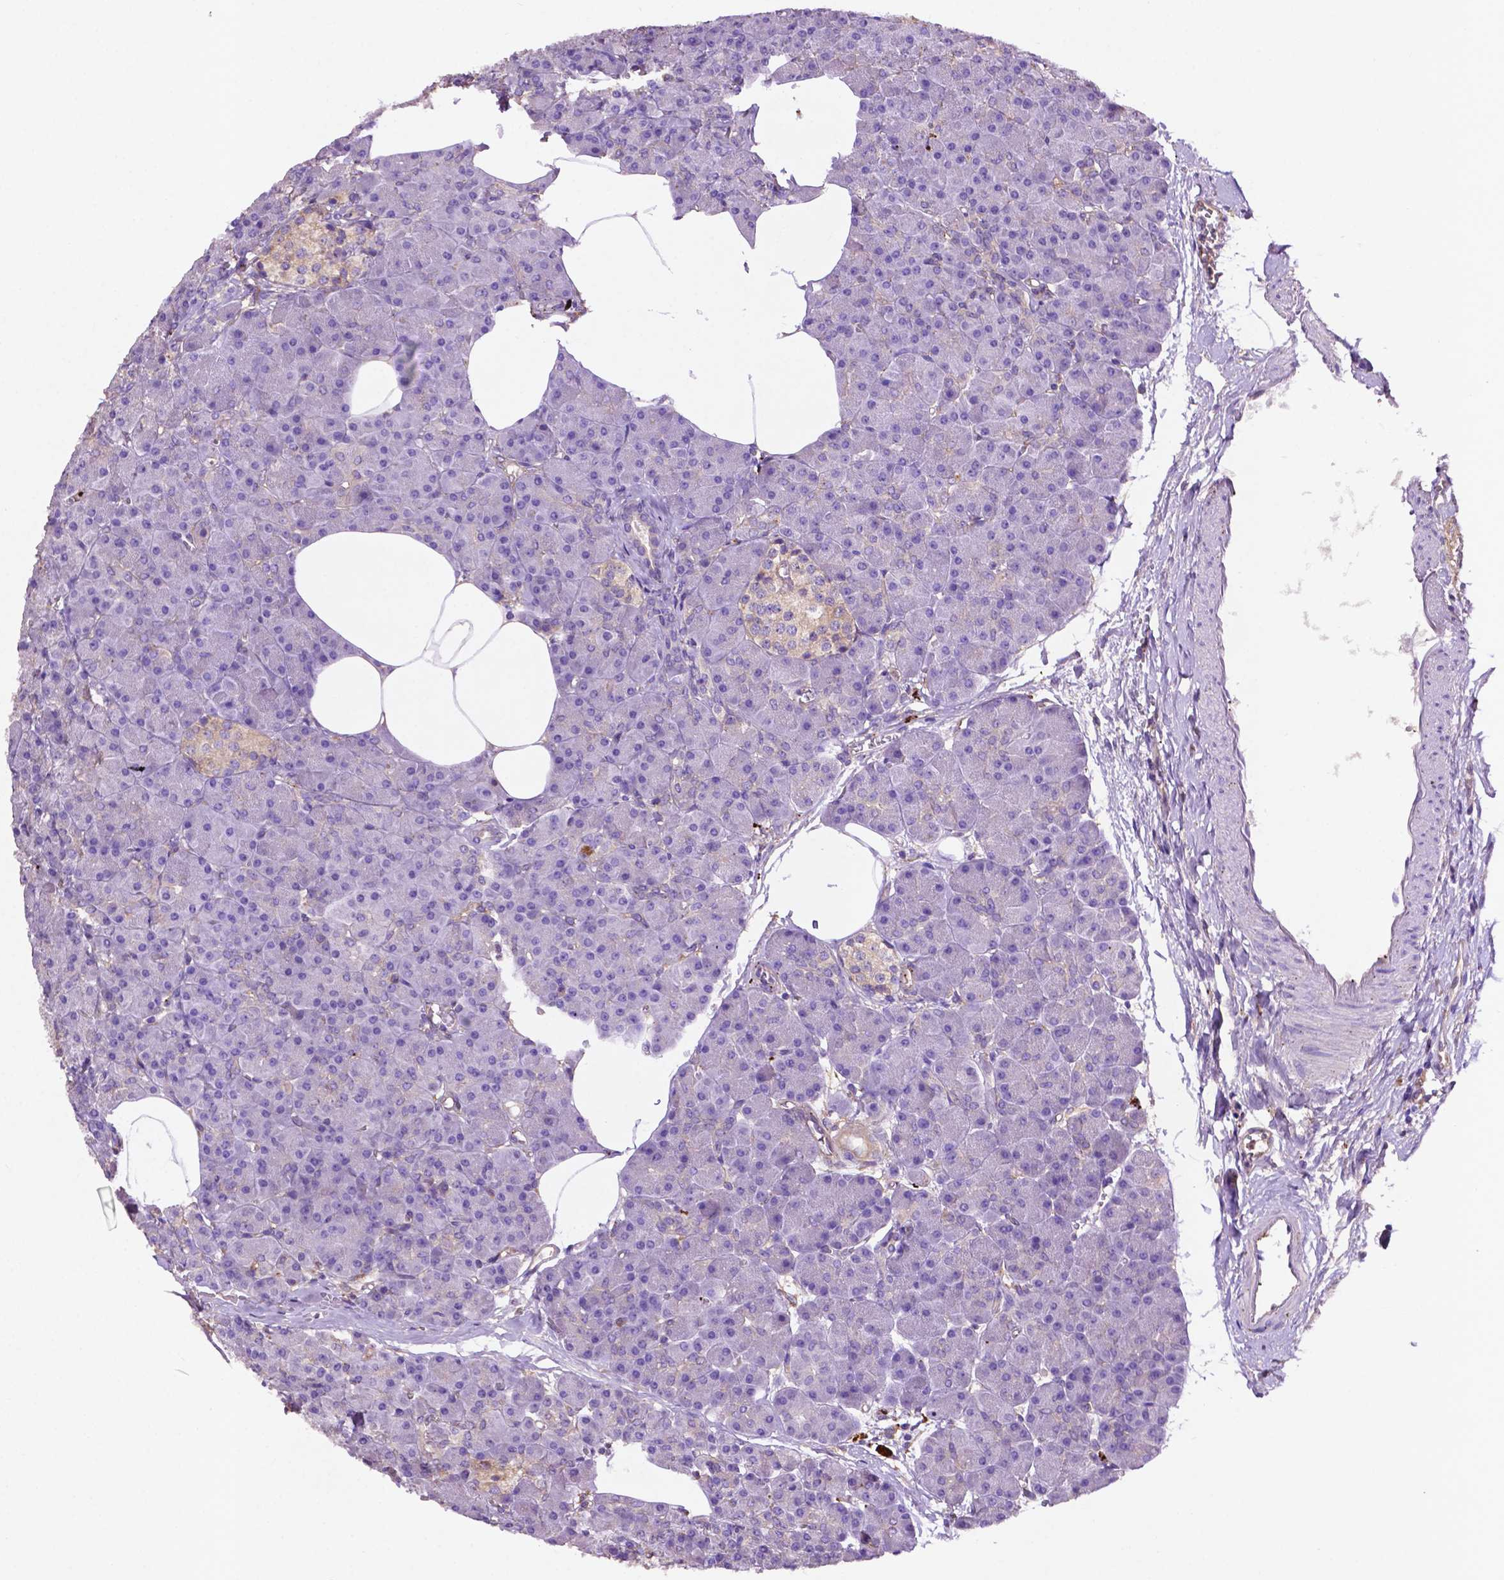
{"staining": {"intensity": "moderate", "quantity": "<25%", "location": "cytoplasmic/membranous"}, "tissue": "pancreas", "cell_type": "Exocrine glandular cells", "image_type": "normal", "snomed": [{"axis": "morphology", "description": "Normal tissue, NOS"}, {"axis": "topography", "description": "Pancreas"}], "caption": "Protein analysis of unremarkable pancreas shows moderate cytoplasmic/membranous staining in approximately <25% of exocrine glandular cells.", "gene": "GDPD5", "patient": {"sex": "female", "age": 45}}